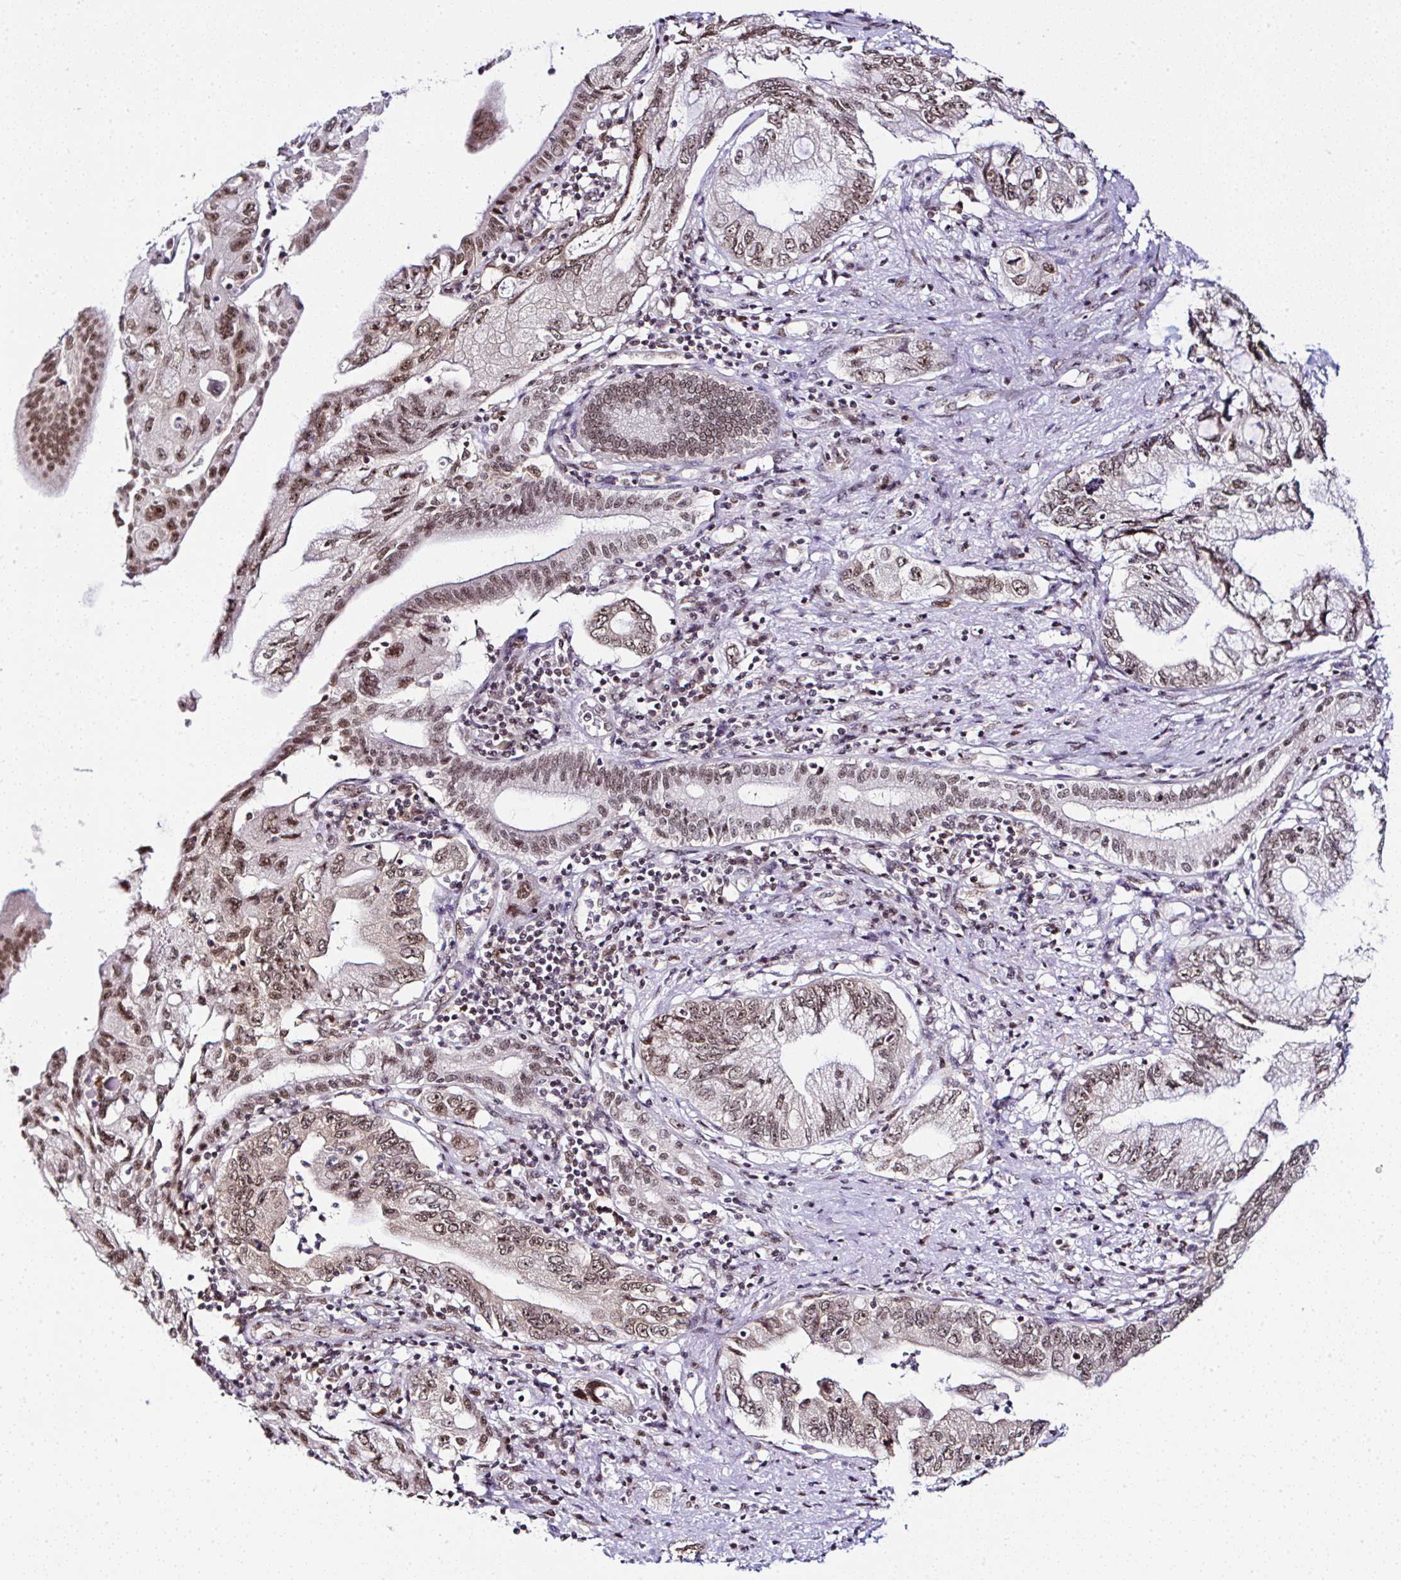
{"staining": {"intensity": "moderate", "quantity": ">75%", "location": "nuclear"}, "tissue": "pancreatic cancer", "cell_type": "Tumor cells", "image_type": "cancer", "snomed": [{"axis": "morphology", "description": "Adenocarcinoma, NOS"}, {"axis": "topography", "description": "Pancreas"}], "caption": "Pancreatic adenocarcinoma stained for a protein exhibits moderate nuclear positivity in tumor cells. The staining was performed using DAB (3,3'-diaminobenzidine), with brown indicating positive protein expression. Nuclei are stained blue with hematoxylin.", "gene": "PTPN2", "patient": {"sex": "female", "age": 73}}